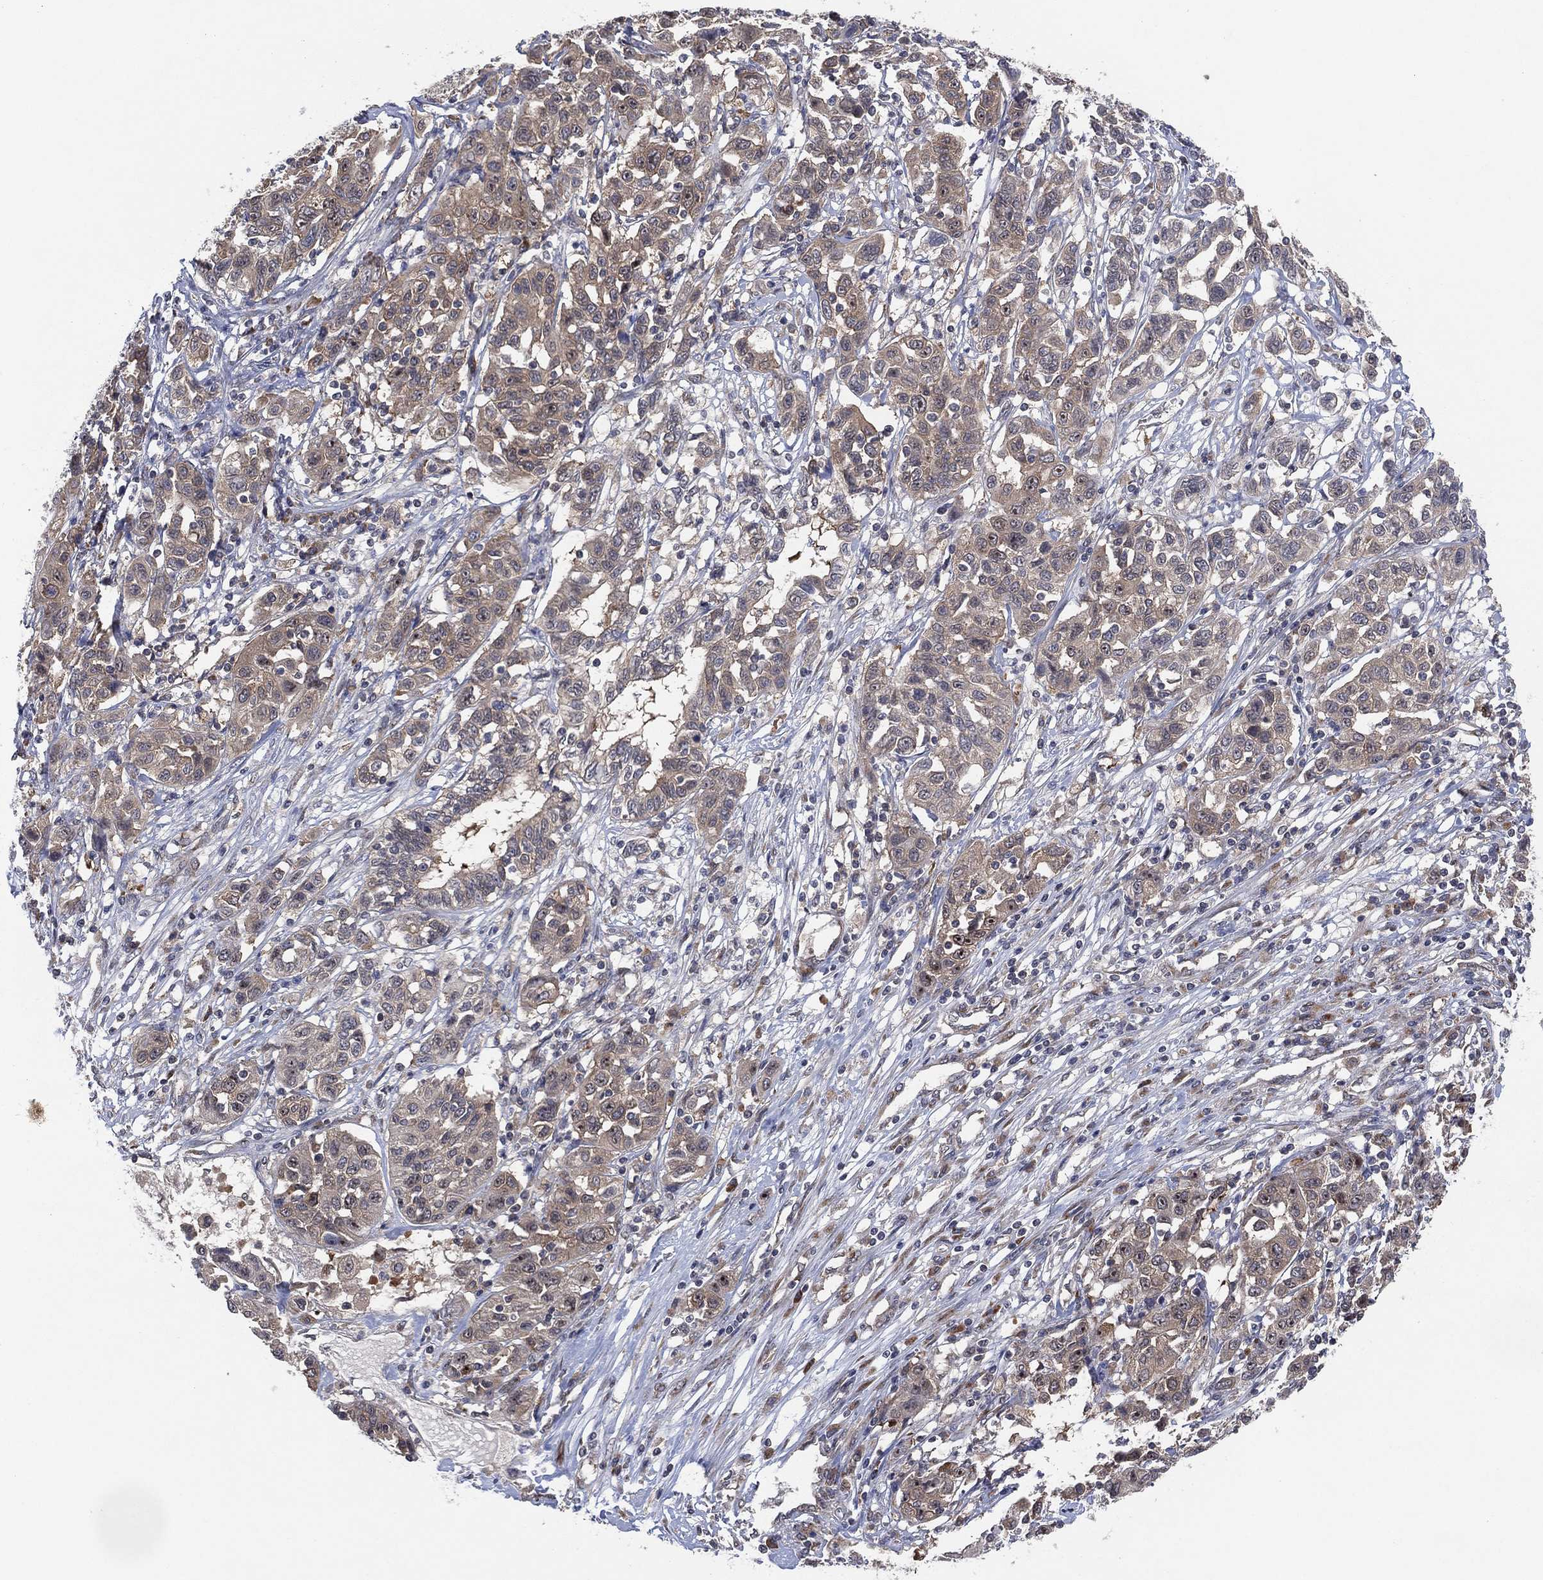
{"staining": {"intensity": "weak", "quantity": ">75%", "location": "cytoplasmic/membranous"}, "tissue": "liver cancer", "cell_type": "Tumor cells", "image_type": "cancer", "snomed": [{"axis": "morphology", "description": "Adenocarcinoma, NOS"}, {"axis": "morphology", "description": "Cholangiocarcinoma"}, {"axis": "topography", "description": "Liver"}], "caption": "Immunohistochemistry of liver cancer (cholangiocarcinoma) exhibits low levels of weak cytoplasmic/membranous positivity in approximately >75% of tumor cells.", "gene": "FAM104A", "patient": {"sex": "male", "age": 64}}